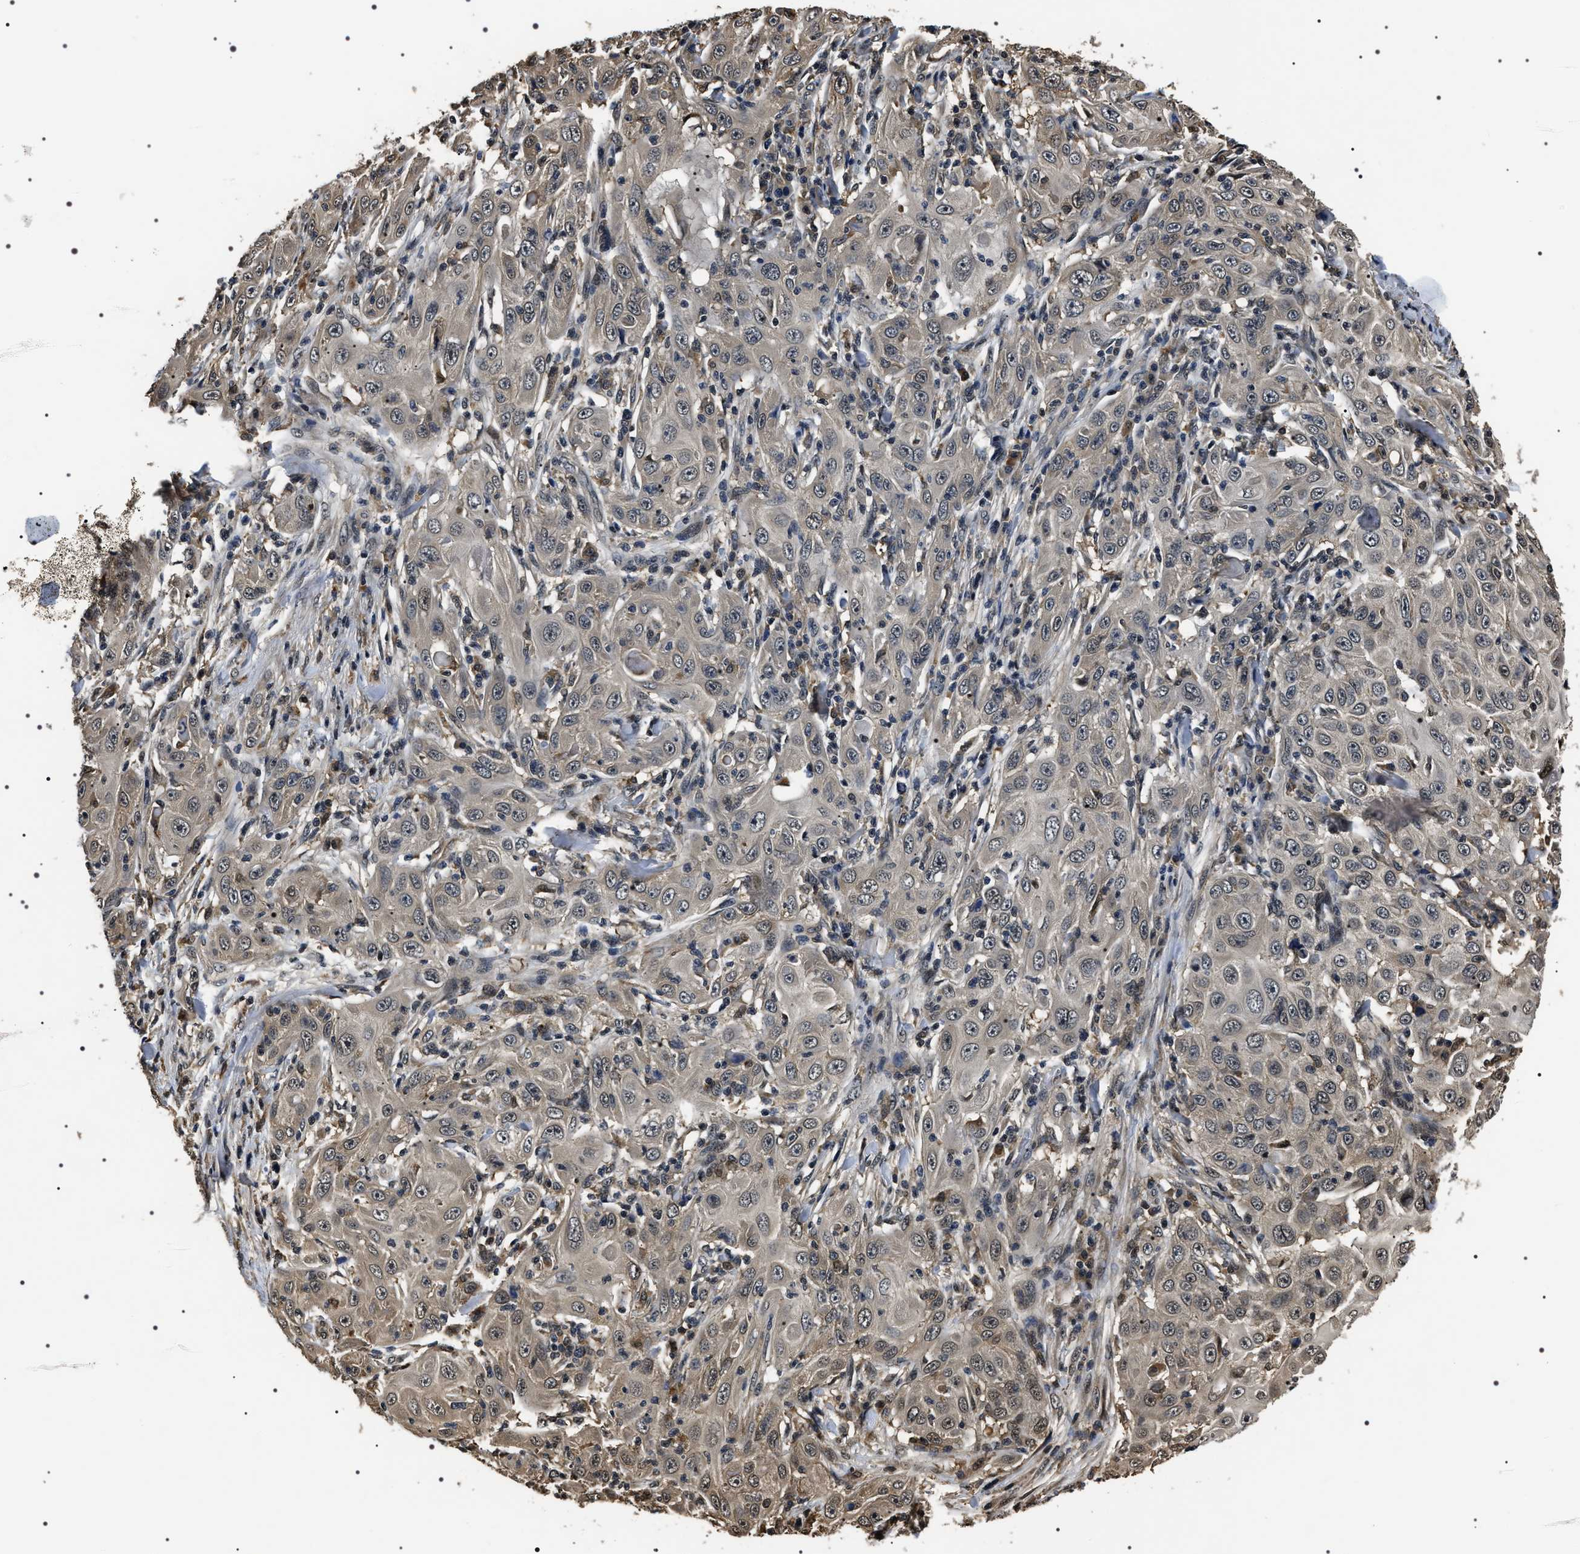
{"staining": {"intensity": "weak", "quantity": "<25%", "location": "cytoplasmic/membranous"}, "tissue": "skin cancer", "cell_type": "Tumor cells", "image_type": "cancer", "snomed": [{"axis": "morphology", "description": "Squamous cell carcinoma, NOS"}, {"axis": "topography", "description": "Skin"}], "caption": "High power microscopy histopathology image of an IHC image of skin squamous cell carcinoma, revealing no significant expression in tumor cells.", "gene": "ARHGAP22", "patient": {"sex": "female", "age": 88}}